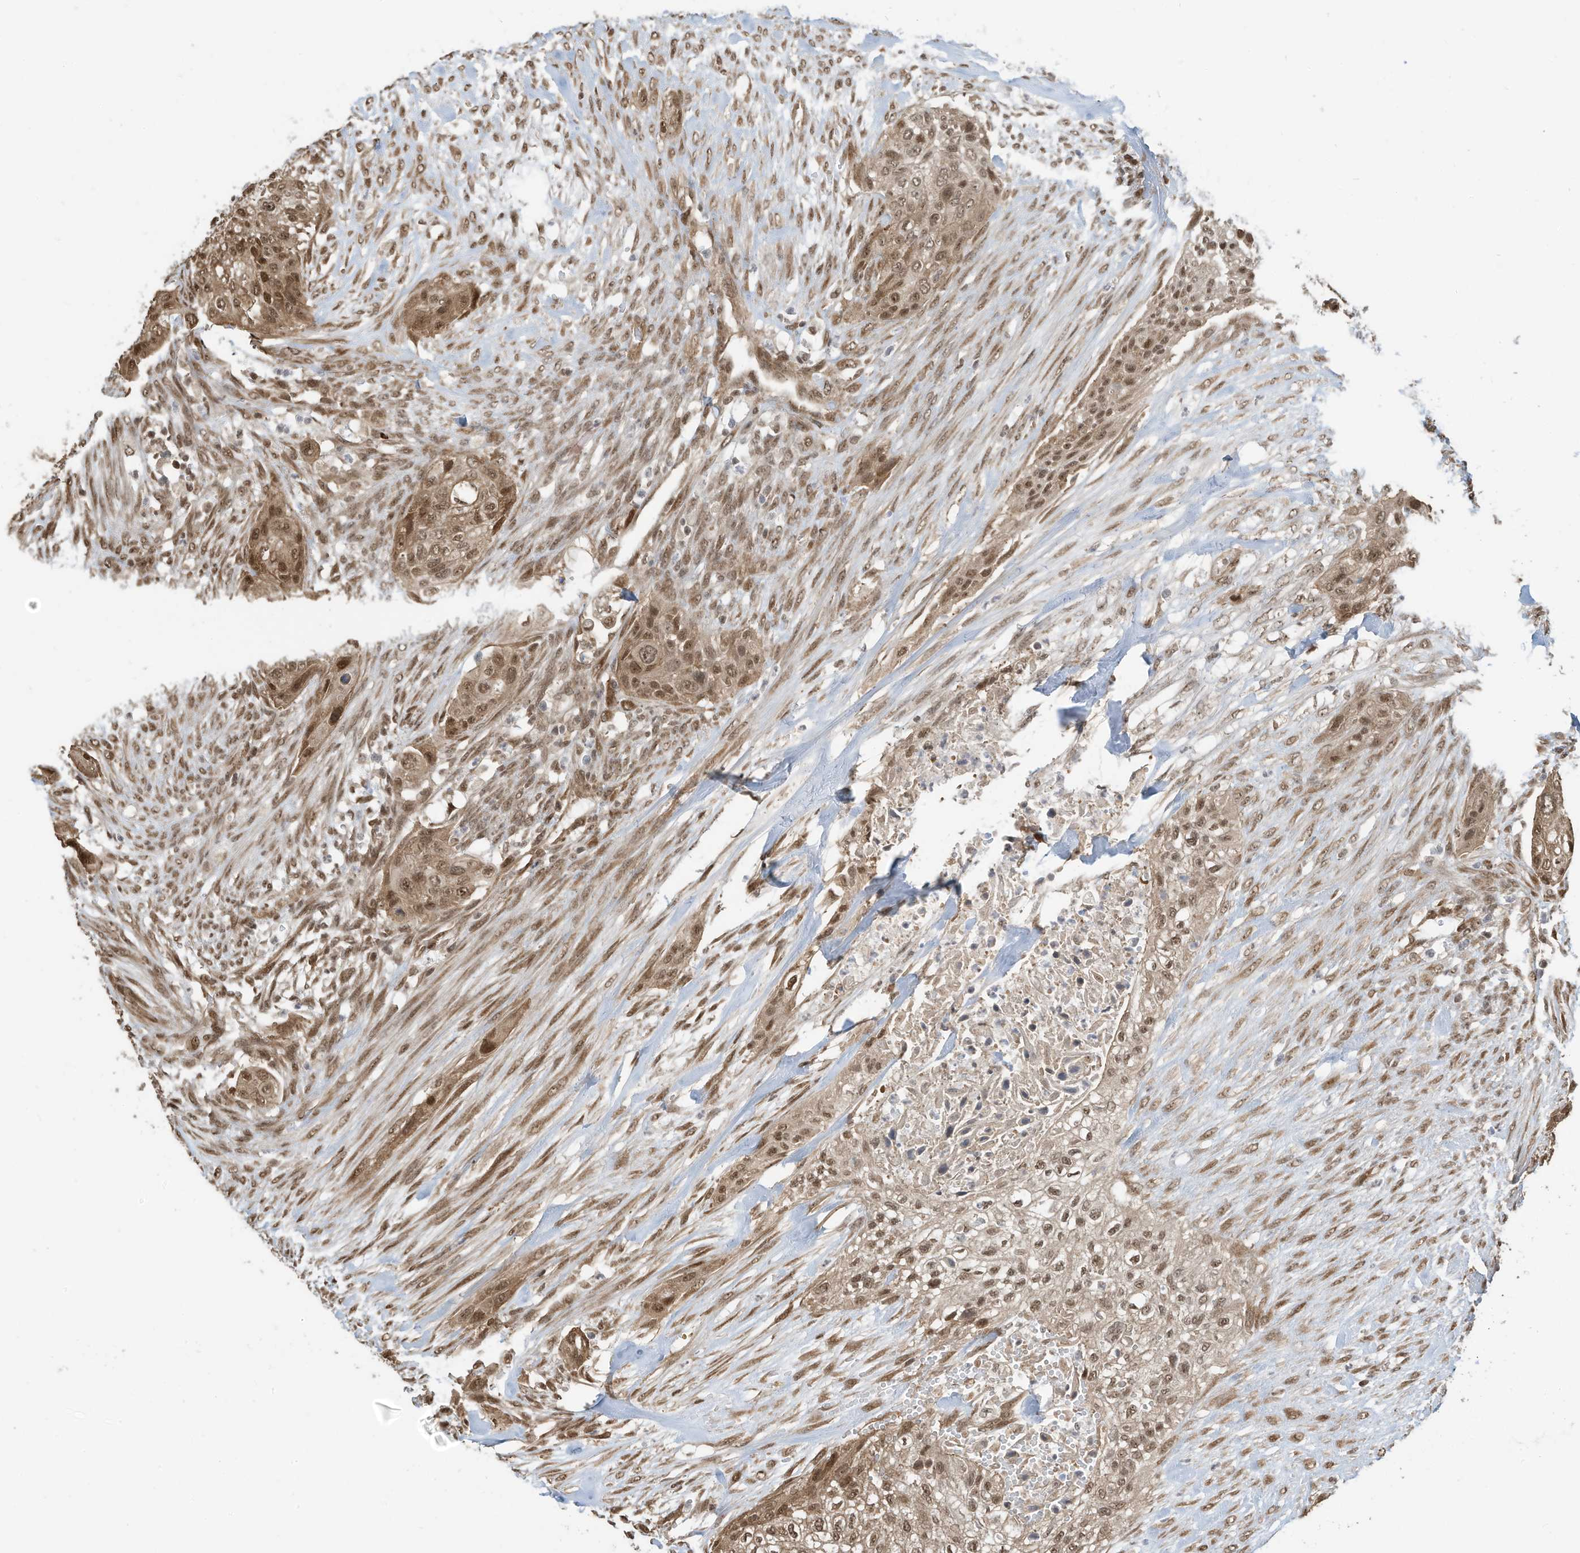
{"staining": {"intensity": "moderate", "quantity": ">75%", "location": "nuclear"}, "tissue": "urothelial cancer", "cell_type": "Tumor cells", "image_type": "cancer", "snomed": [{"axis": "morphology", "description": "Urothelial carcinoma, High grade"}, {"axis": "topography", "description": "Urinary bladder"}], "caption": "Immunohistochemistry (IHC) photomicrograph of human urothelial carcinoma (high-grade) stained for a protein (brown), which exhibits medium levels of moderate nuclear staining in approximately >75% of tumor cells.", "gene": "ZNF195", "patient": {"sex": "male", "age": 35}}